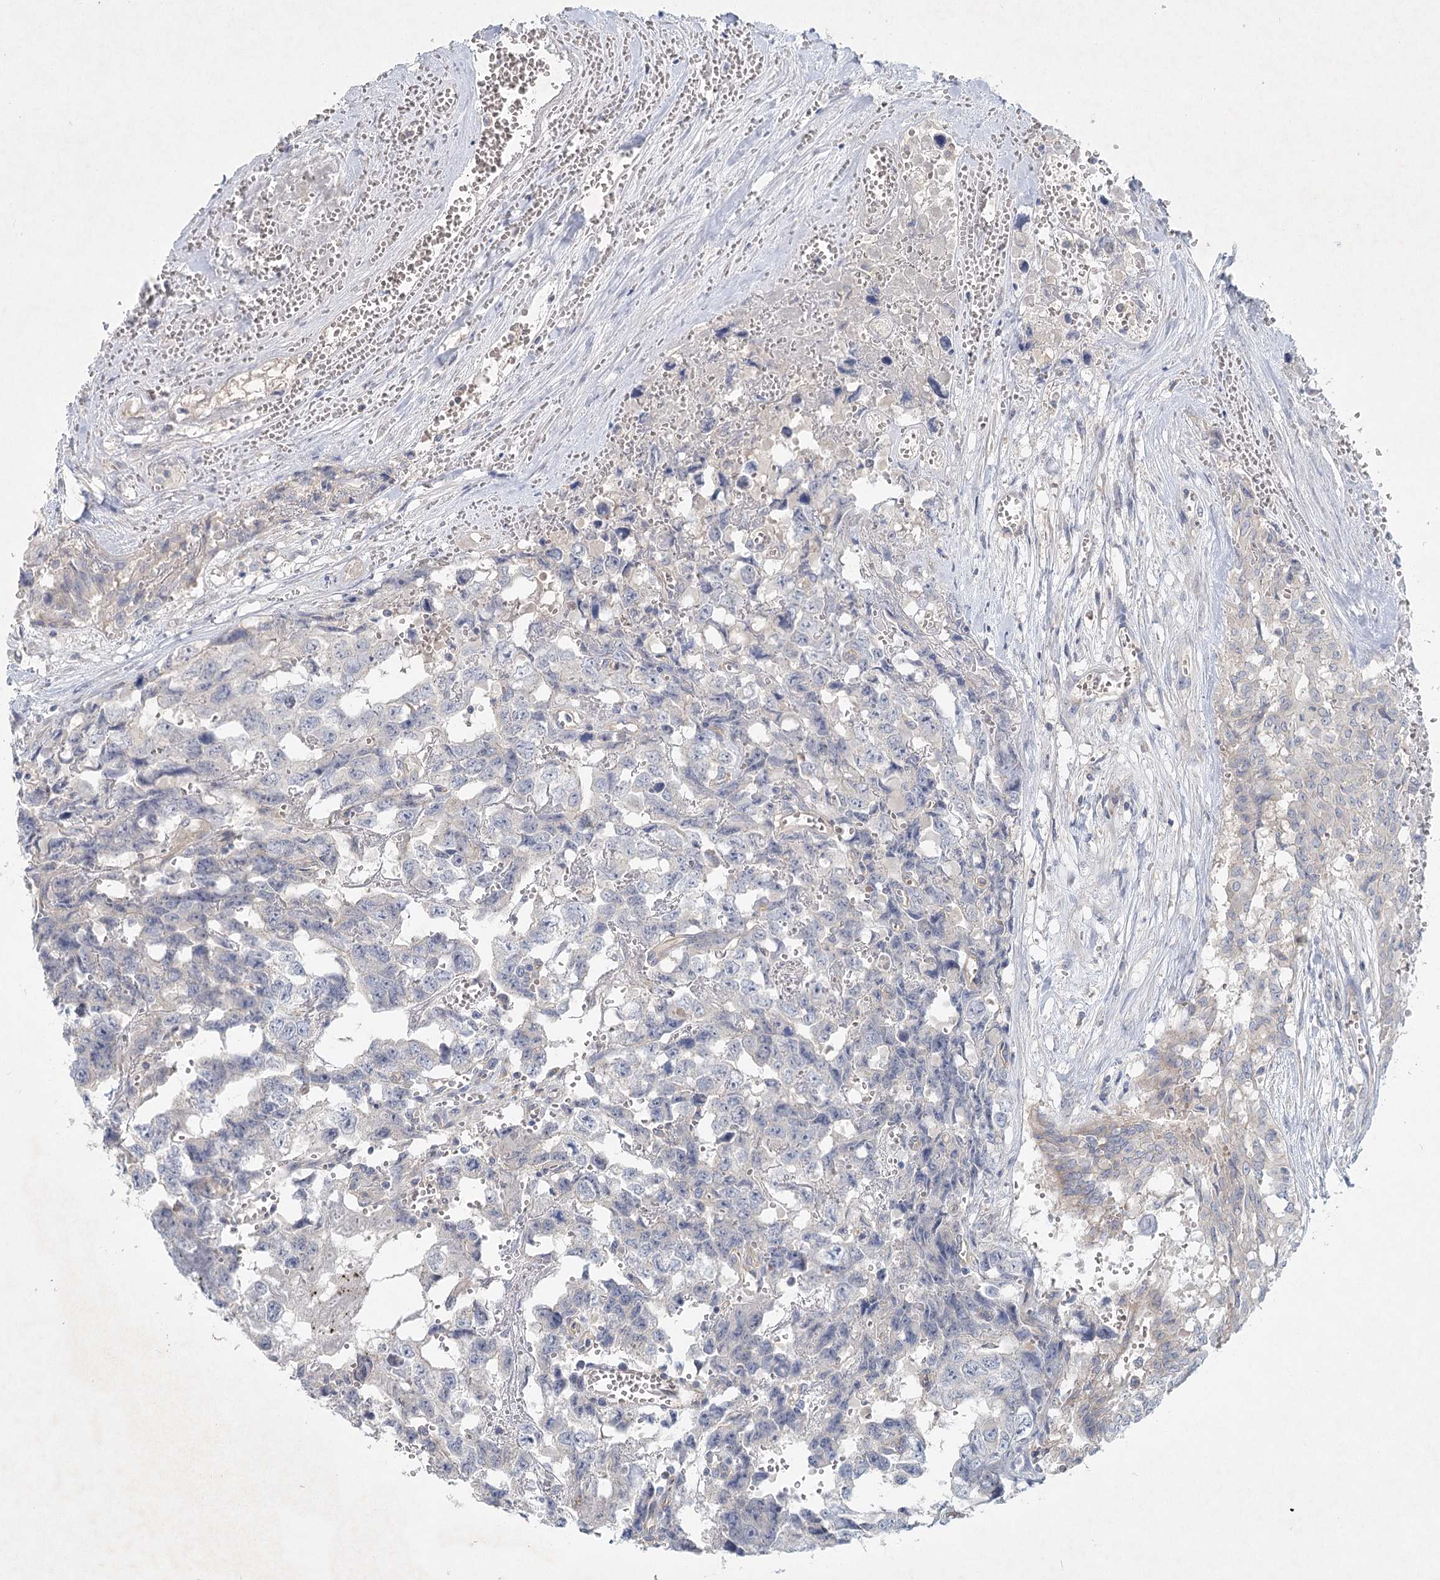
{"staining": {"intensity": "negative", "quantity": "none", "location": "none"}, "tissue": "testis cancer", "cell_type": "Tumor cells", "image_type": "cancer", "snomed": [{"axis": "morphology", "description": "Carcinoma, Embryonal, NOS"}, {"axis": "topography", "description": "Testis"}], "caption": "Protein analysis of testis cancer (embryonal carcinoma) shows no significant positivity in tumor cells. (Stains: DAB (3,3'-diaminobenzidine) immunohistochemistry (IHC) with hematoxylin counter stain, Microscopy: brightfield microscopy at high magnification).", "gene": "DNMBP", "patient": {"sex": "male", "age": 31}}